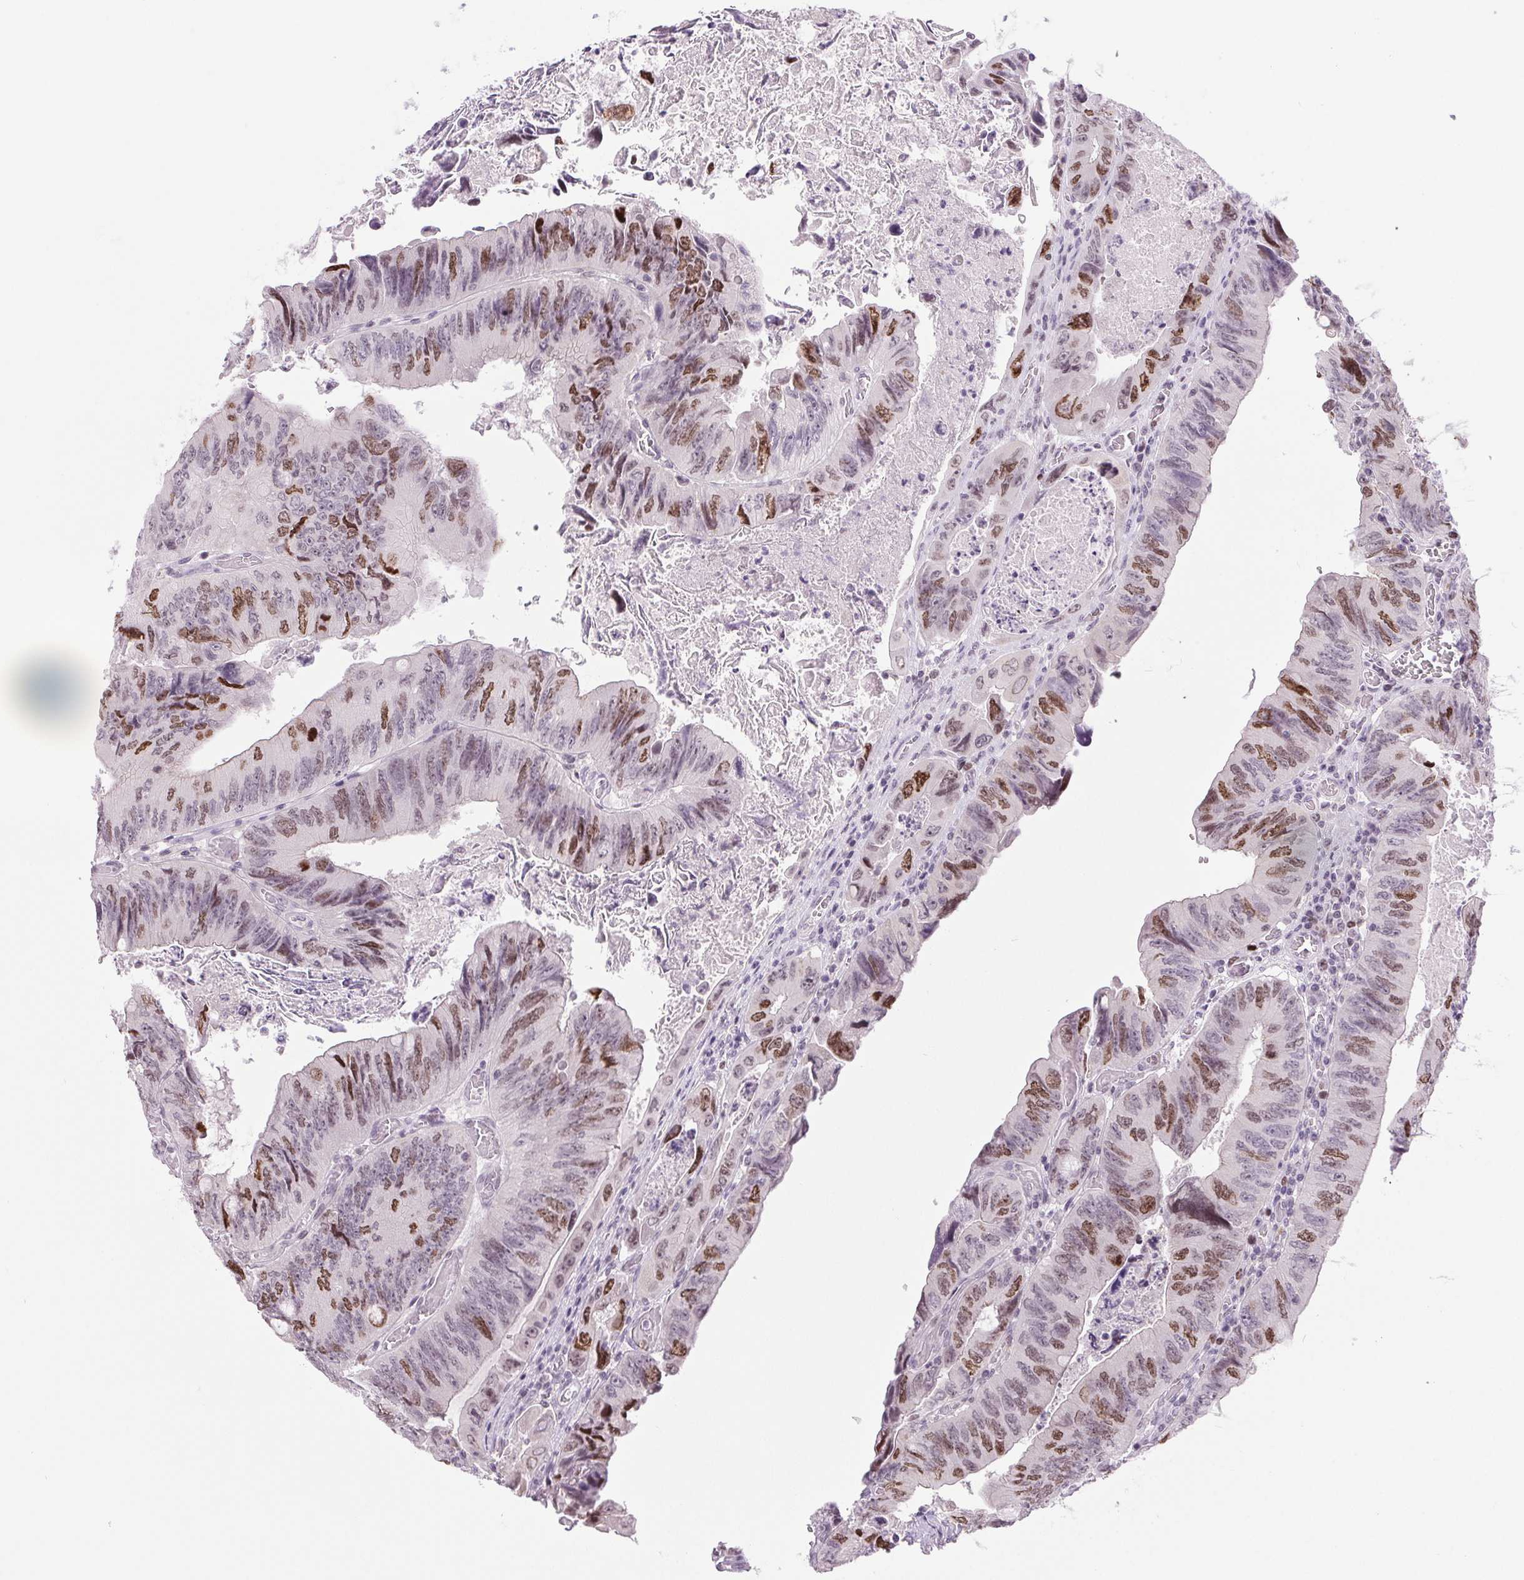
{"staining": {"intensity": "moderate", "quantity": "25%-75%", "location": "nuclear"}, "tissue": "colorectal cancer", "cell_type": "Tumor cells", "image_type": "cancer", "snomed": [{"axis": "morphology", "description": "Adenocarcinoma, NOS"}, {"axis": "topography", "description": "Colon"}], "caption": "Adenocarcinoma (colorectal) stained for a protein (brown) shows moderate nuclear positive expression in approximately 25%-75% of tumor cells.", "gene": "SMIM6", "patient": {"sex": "female", "age": 84}}